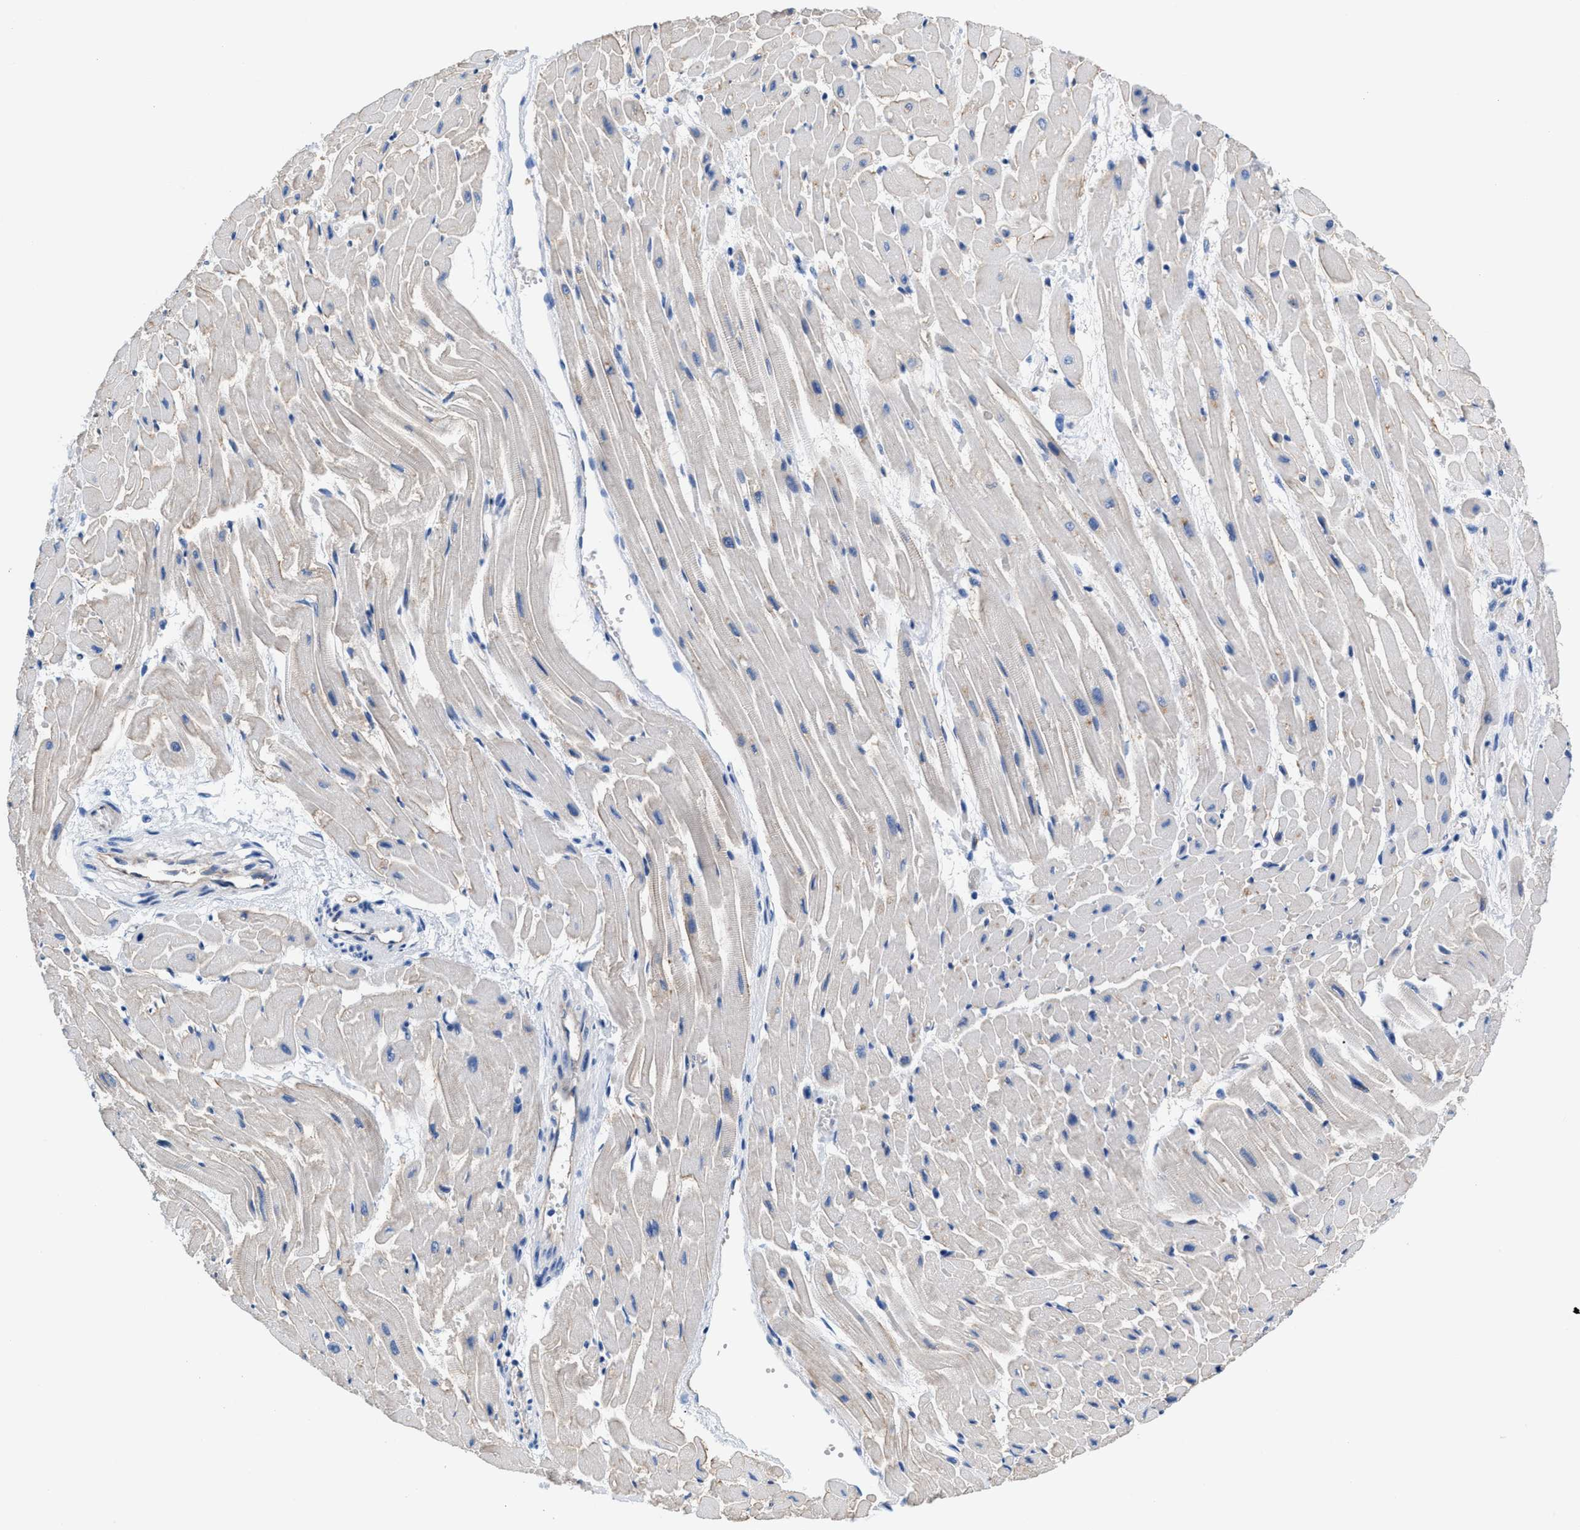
{"staining": {"intensity": "negative", "quantity": "none", "location": "none"}, "tissue": "heart muscle", "cell_type": "Cardiomyocytes", "image_type": "normal", "snomed": [{"axis": "morphology", "description": "Normal tissue, NOS"}, {"axis": "topography", "description": "Heart"}], "caption": "Benign heart muscle was stained to show a protein in brown. There is no significant positivity in cardiomyocytes. The staining is performed using DAB (3,3'-diaminobenzidine) brown chromogen with nuclei counter-stained in using hematoxylin.", "gene": "SLFN13", "patient": {"sex": "male", "age": 45}}